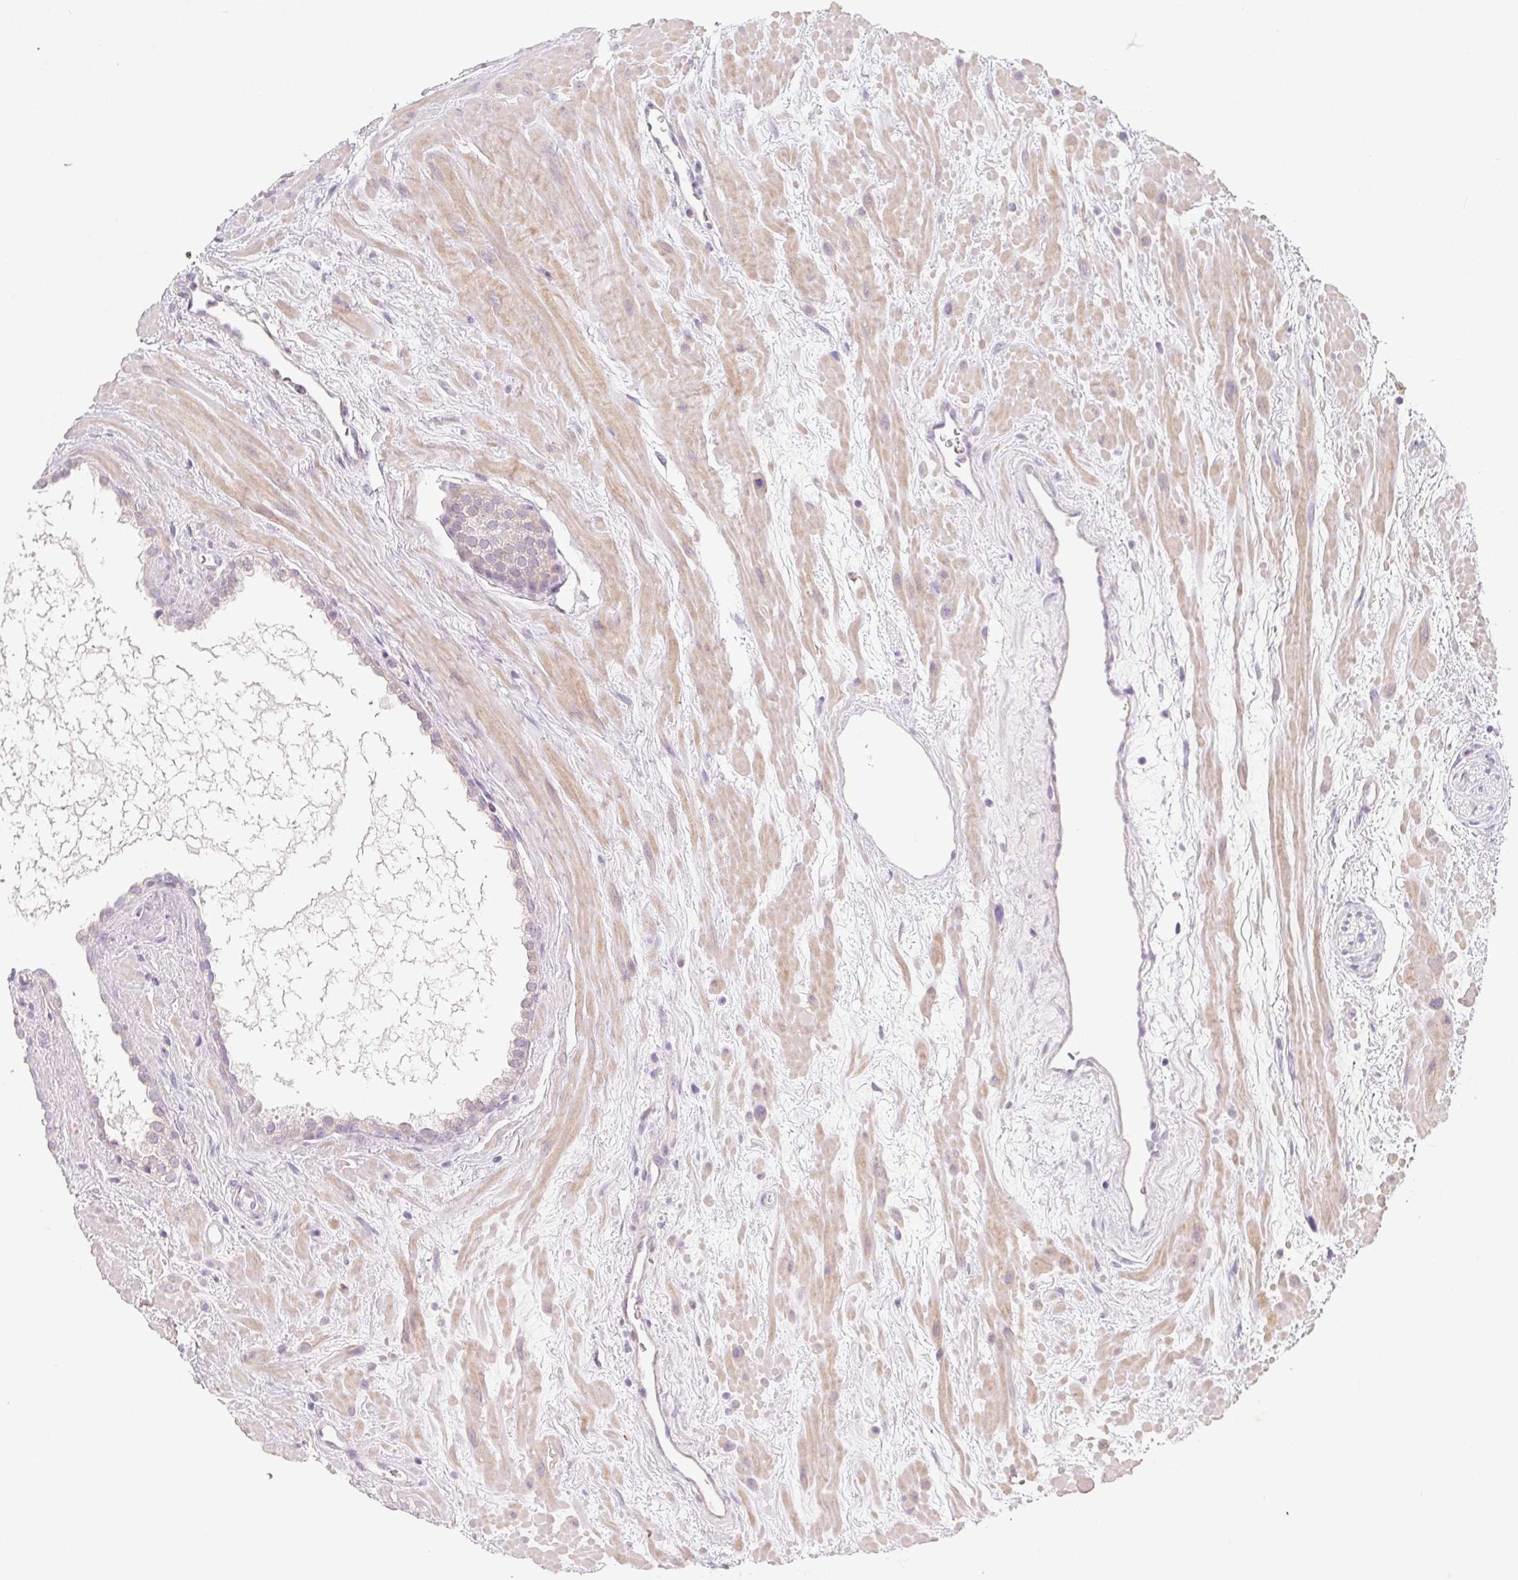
{"staining": {"intensity": "negative", "quantity": "none", "location": "none"}, "tissue": "prostate cancer", "cell_type": "Tumor cells", "image_type": "cancer", "snomed": [{"axis": "morphology", "description": "Adenocarcinoma, Low grade"}, {"axis": "topography", "description": "Prostate"}], "caption": "An immunohistochemistry micrograph of adenocarcinoma (low-grade) (prostate) is shown. There is no staining in tumor cells of adenocarcinoma (low-grade) (prostate).", "gene": "LRRC23", "patient": {"sex": "male", "age": 62}}